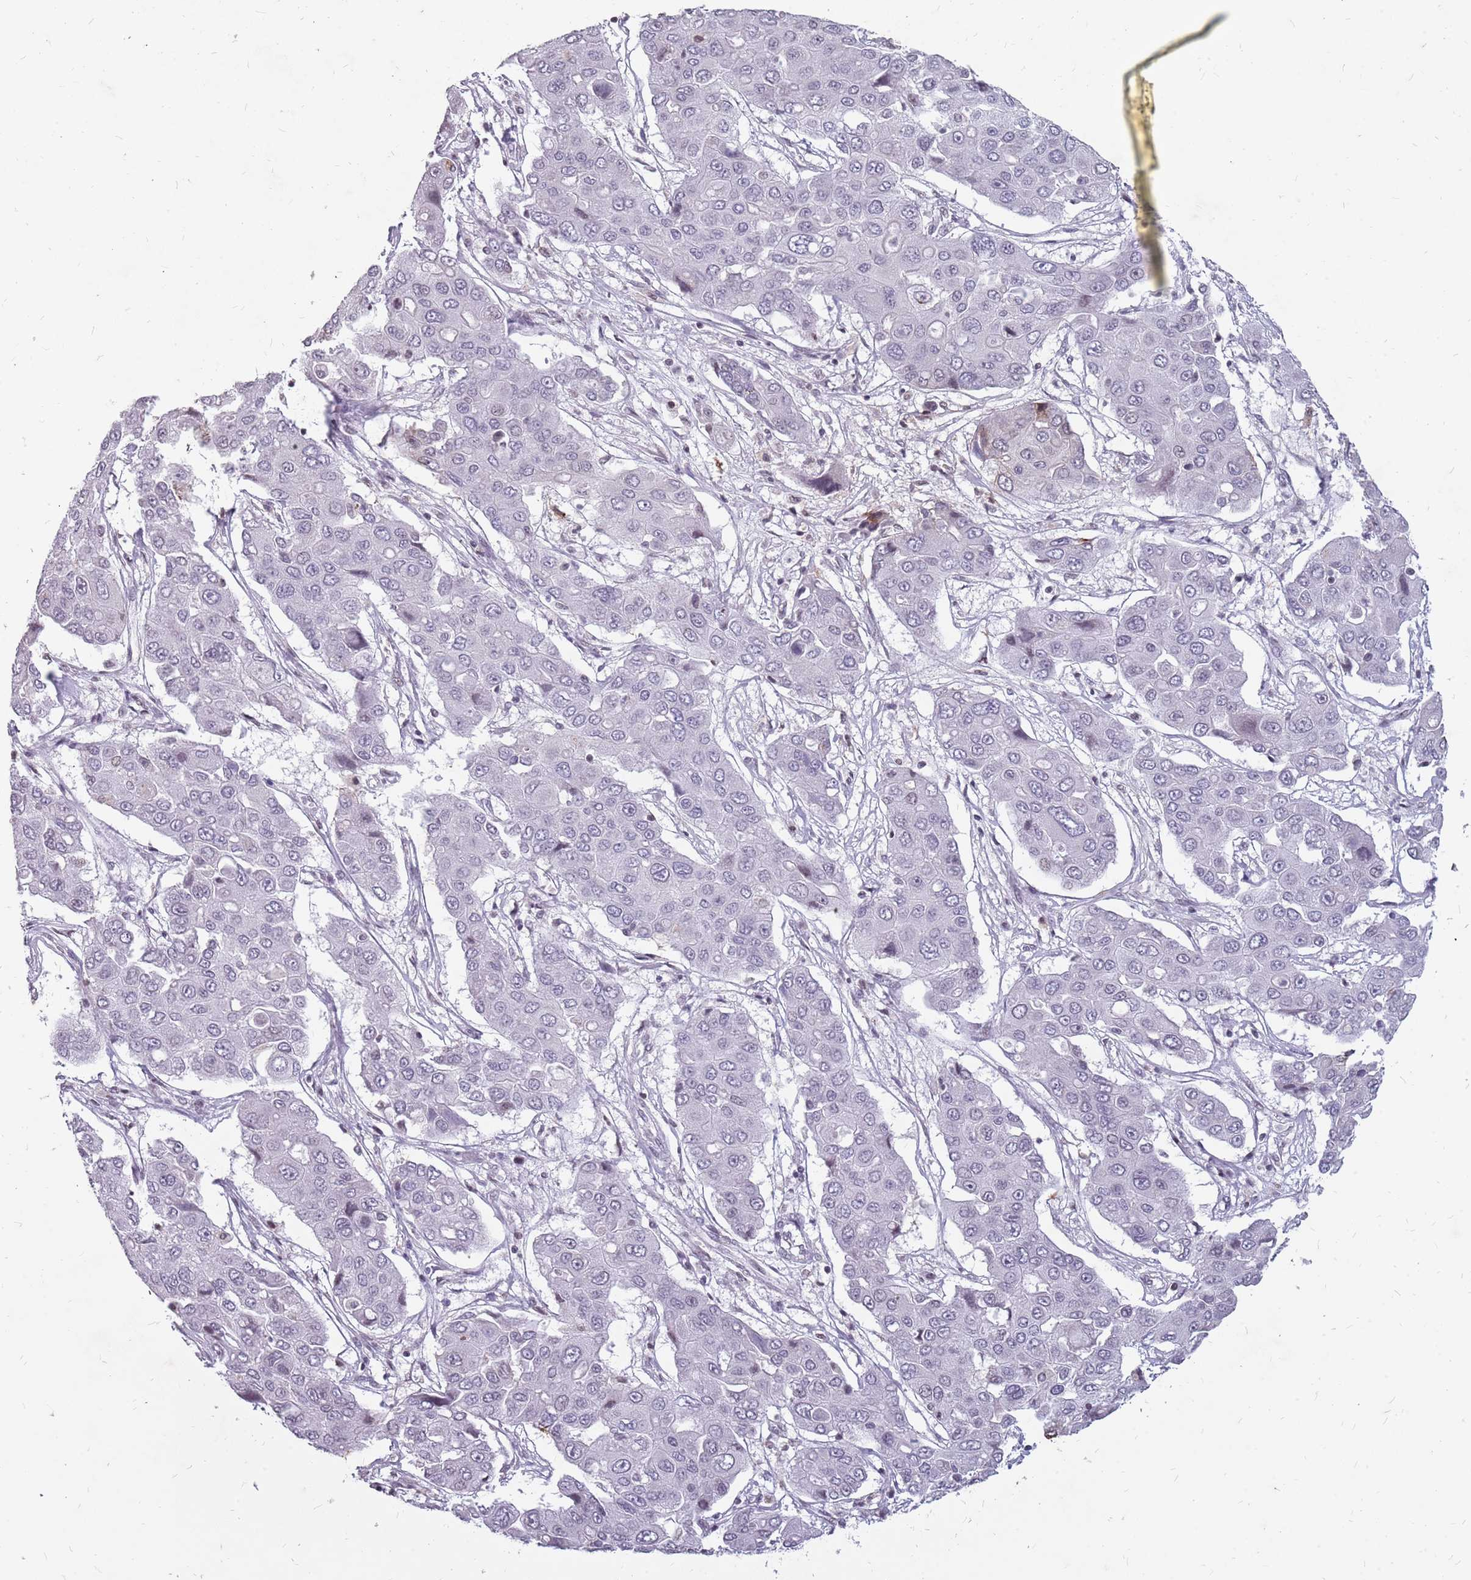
{"staining": {"intensity": "negative", "quantity": "none", "location": "none"}, "tissue": "liver cancer", "cell_type": "Tumor cells", "image_type": "cancer", "snomed": [{"axis": "morphology", "description": "Cholangiocarcinoma"}, {"axis": "topography", "description": "Liver"}], "caption": "The immunohistochemistry micrograph has no significant positivity in tumor cells of liver cancer tissue.", "gene": "NEK6", "patient": {"sex": "male", "age": 67}}